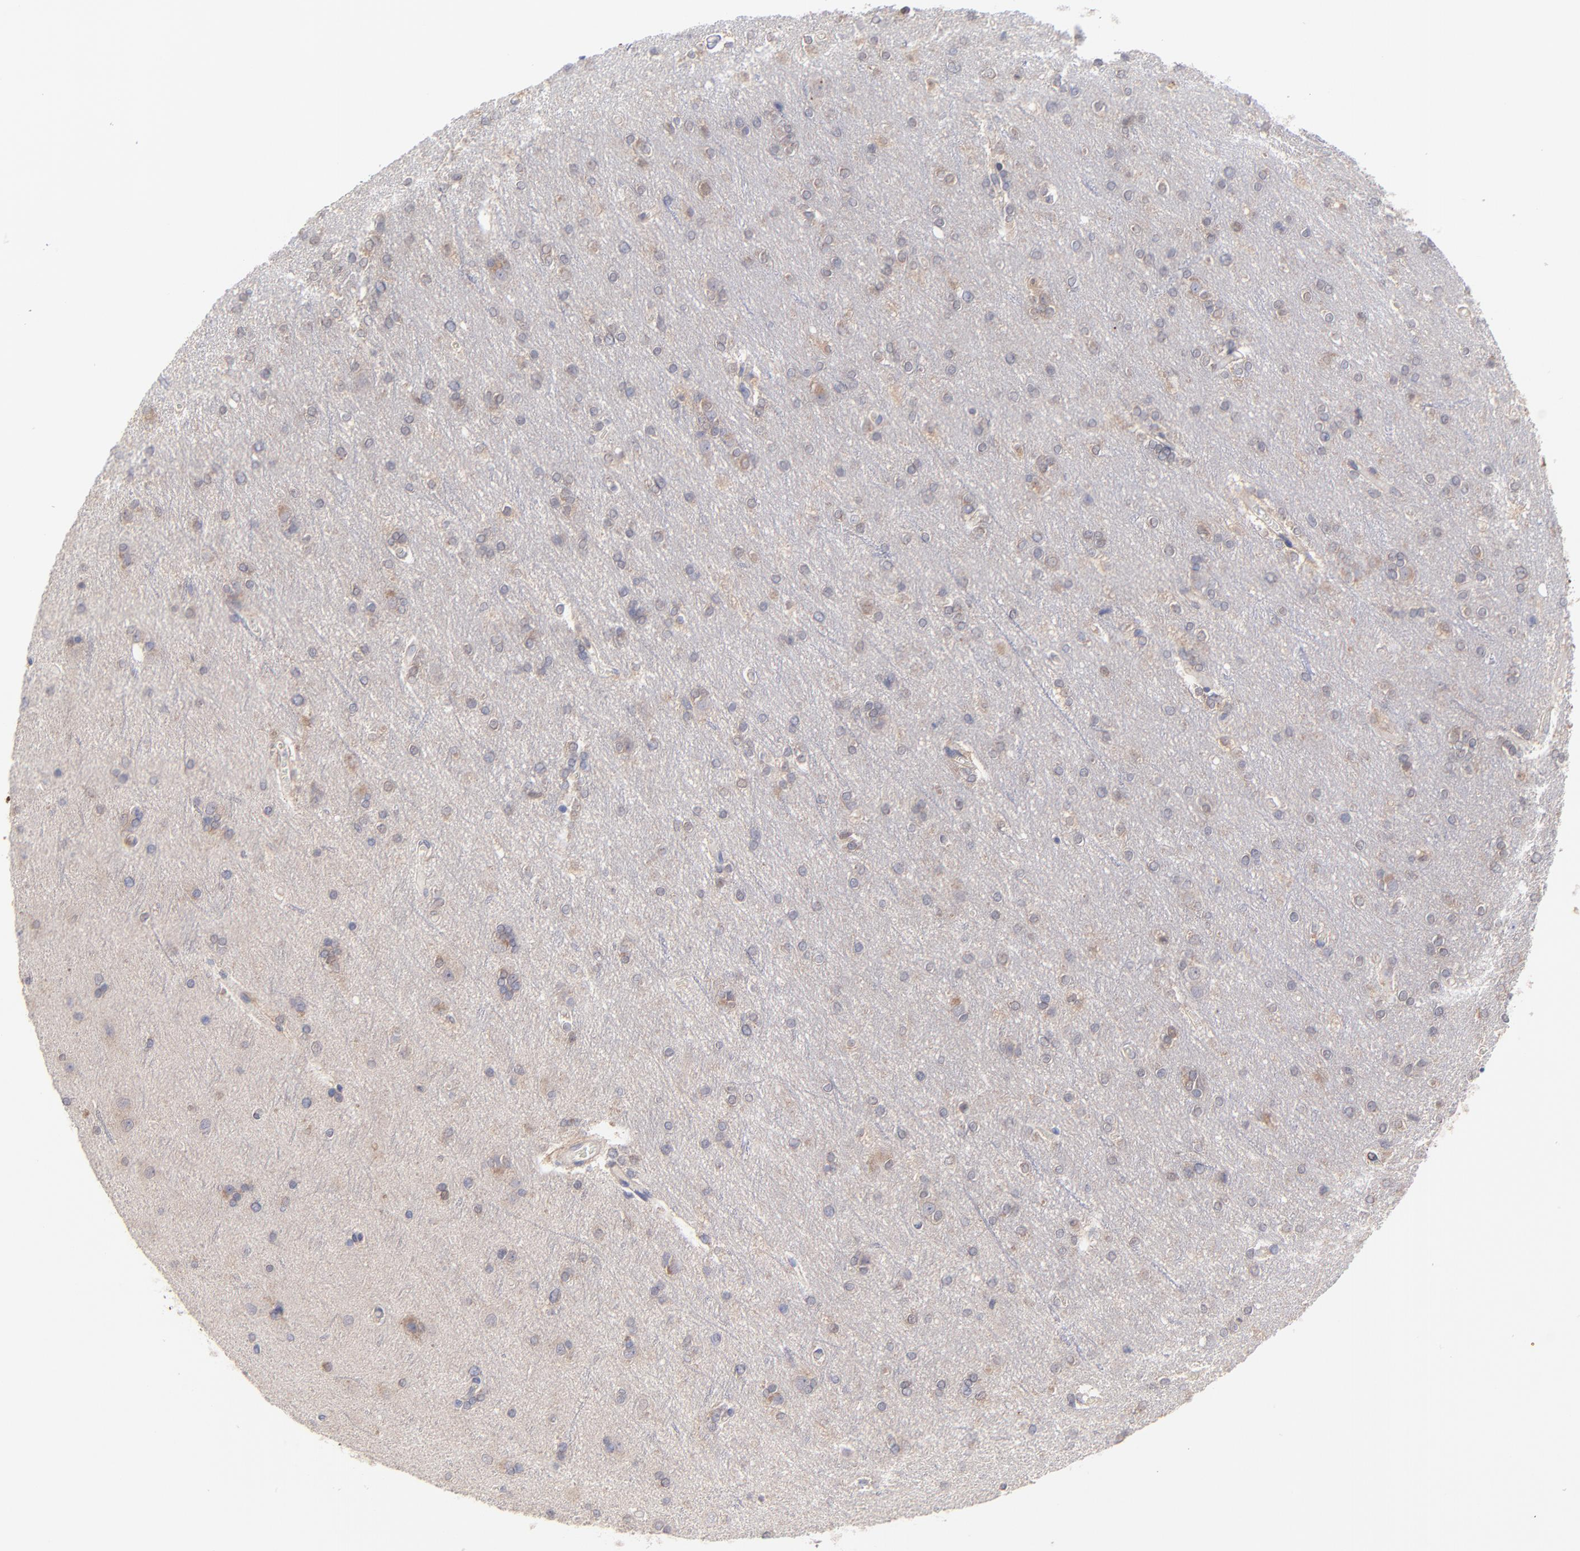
{"staining": {"intensity": "negative", "quantity": "none", "location": "none"}, "tissue": "cerebral cortex", "cell_type": "Endothelial cells", "image_type": "normal", "snomed": [{"axis": "morphology", "description": "Normal tissue, NOS"}, {"axis": "topography", "description": "Cerebral cortex"}], "caption": "DAB (3,3'-diaminobenzidine) immunohistochemical staining of unremarkable cerebral cortex shows no significant expression in endothelial cells. (Brightfield microscopy of DAB IHC at high magnification).", "gene": "GART", "patient": {"sex": "female", "age": 54}}